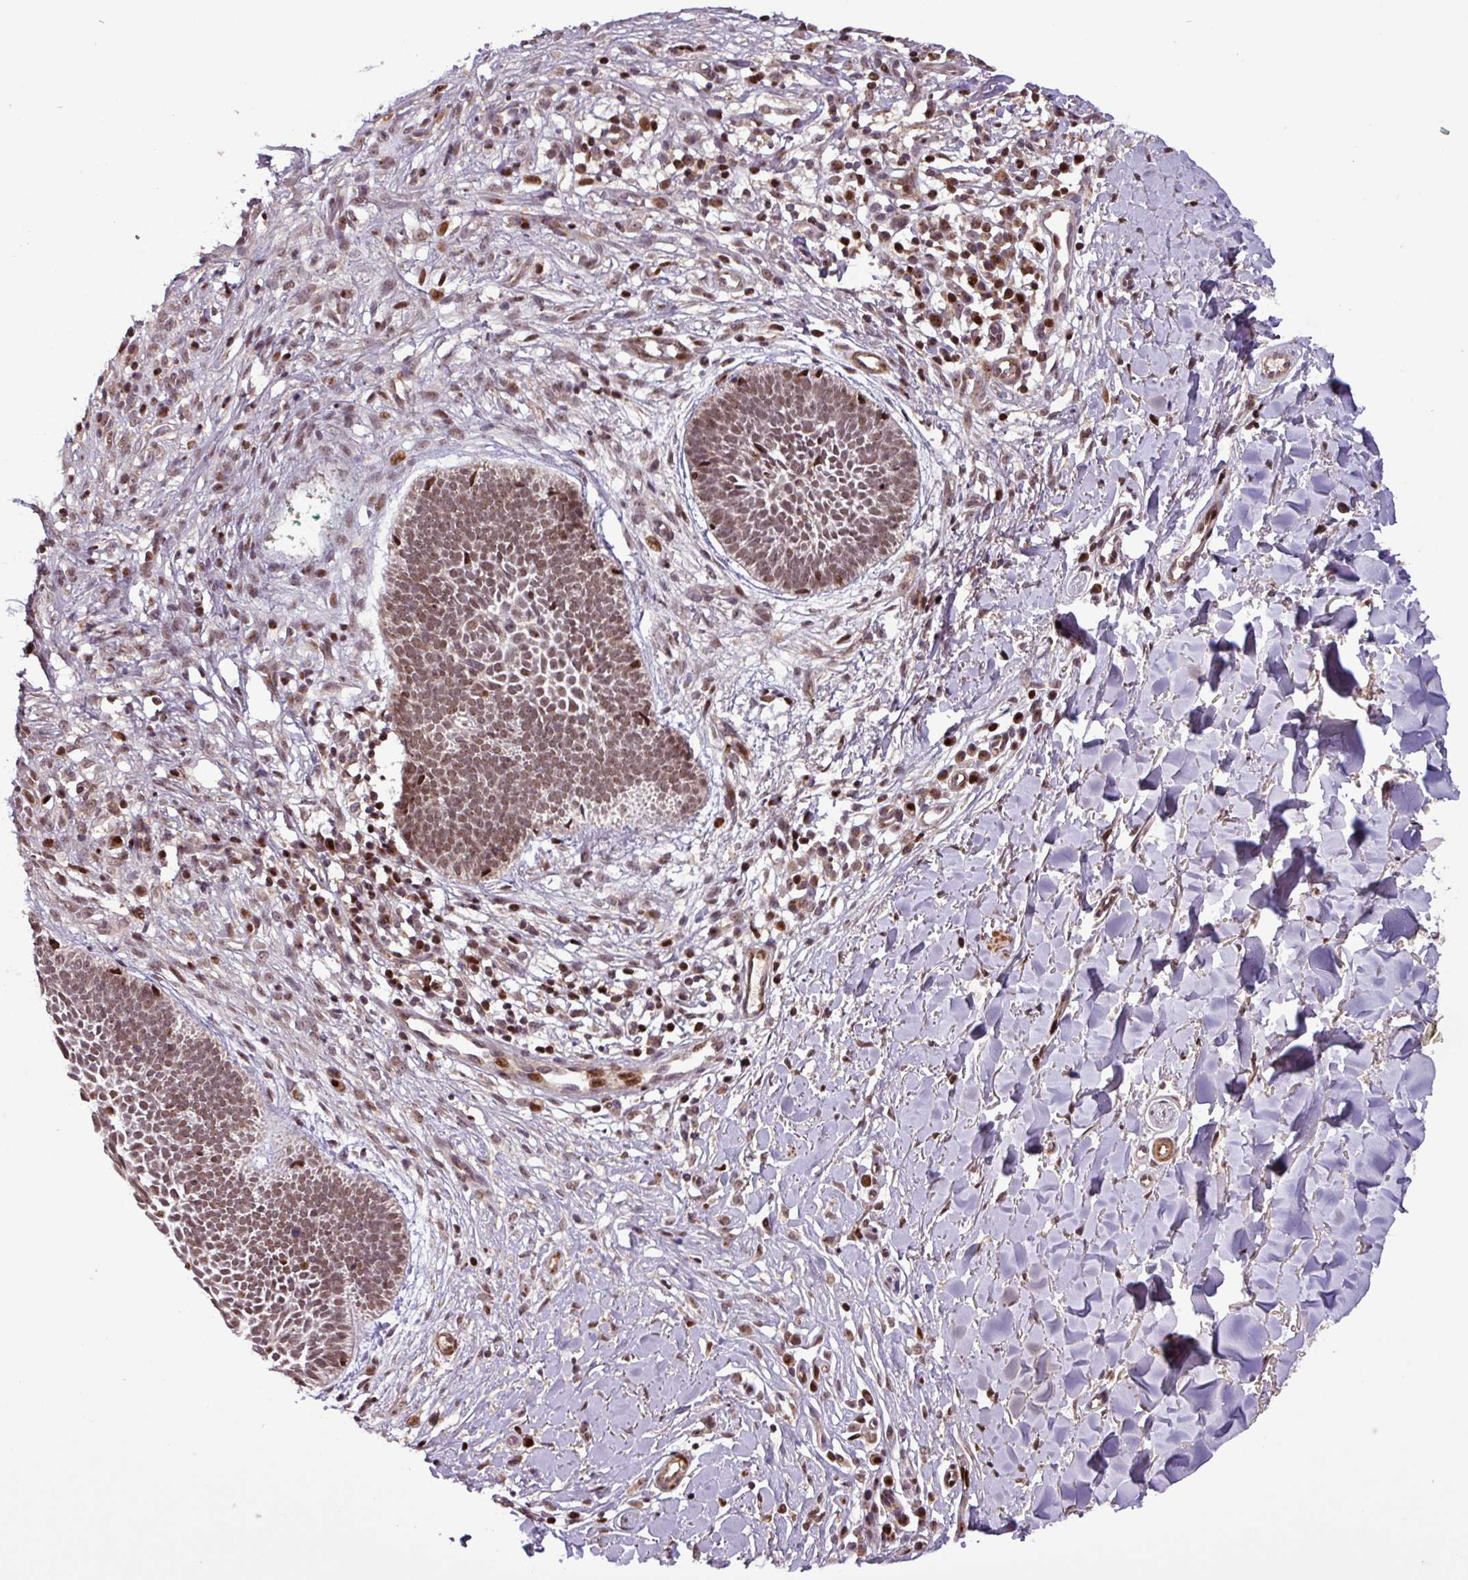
{"staining": {"intensity": "moderate", "quantity": ">75%", "location": "nuclear"}, "tissue": "skin cancer", "cell_type": "Tumor cells", "image_type": "cancer", "snomed": [{"axis": "morphology", "description": "Basal cell carcinoma"}, {"axis": "topography", "description": "Skin"}], "caption": "This is a photomicrograph of immunohistochemistry staining of basal cell carcinoma (skin), which shows moderate positivity in the nuclear of tumor cells.", "gene": "SLC22A24", "patient": {"sex": "male", "age": 49}}